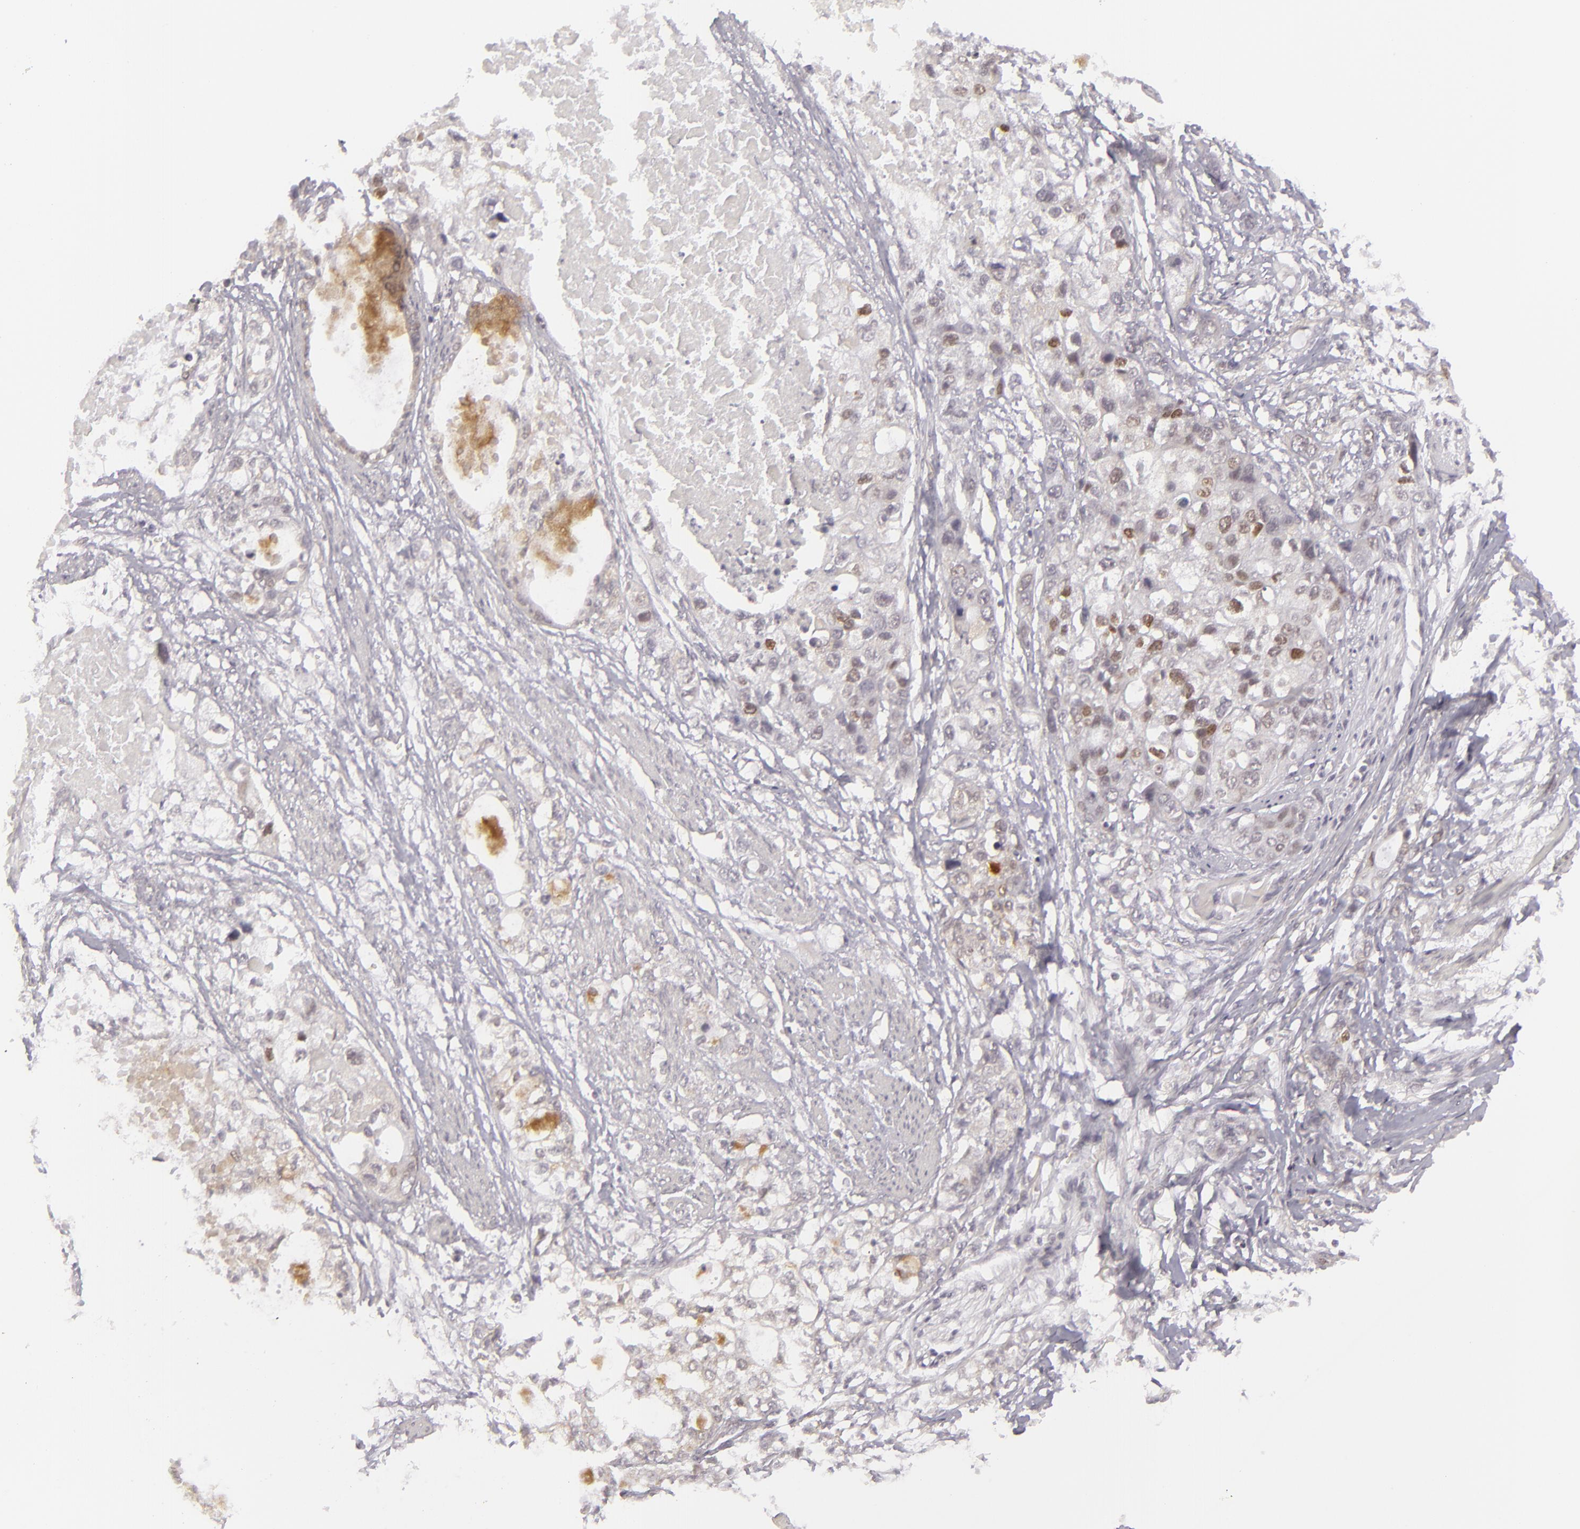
{"staining": {"intensity": "weak", "quantity": "<25%", "location": "nuclear"}, "tissue": "stomach cancer", "cell_type": "Tumor cells", "image_type": "cancer", "snomed": [{"axis": "morphology", "description": "Adenocarcinoma, NOS"}, {"axis": "topography", "description": "Stomach, upper"}], "caption": "High power microscopy photomicrograph of an immunohistochemistry (IHC) photomicrograph of stomach adenocarcinoma, revealing no significant positivity in tumor cells.", "gene": "SIX1", "patient": {"sex": "female", "age": 52}}